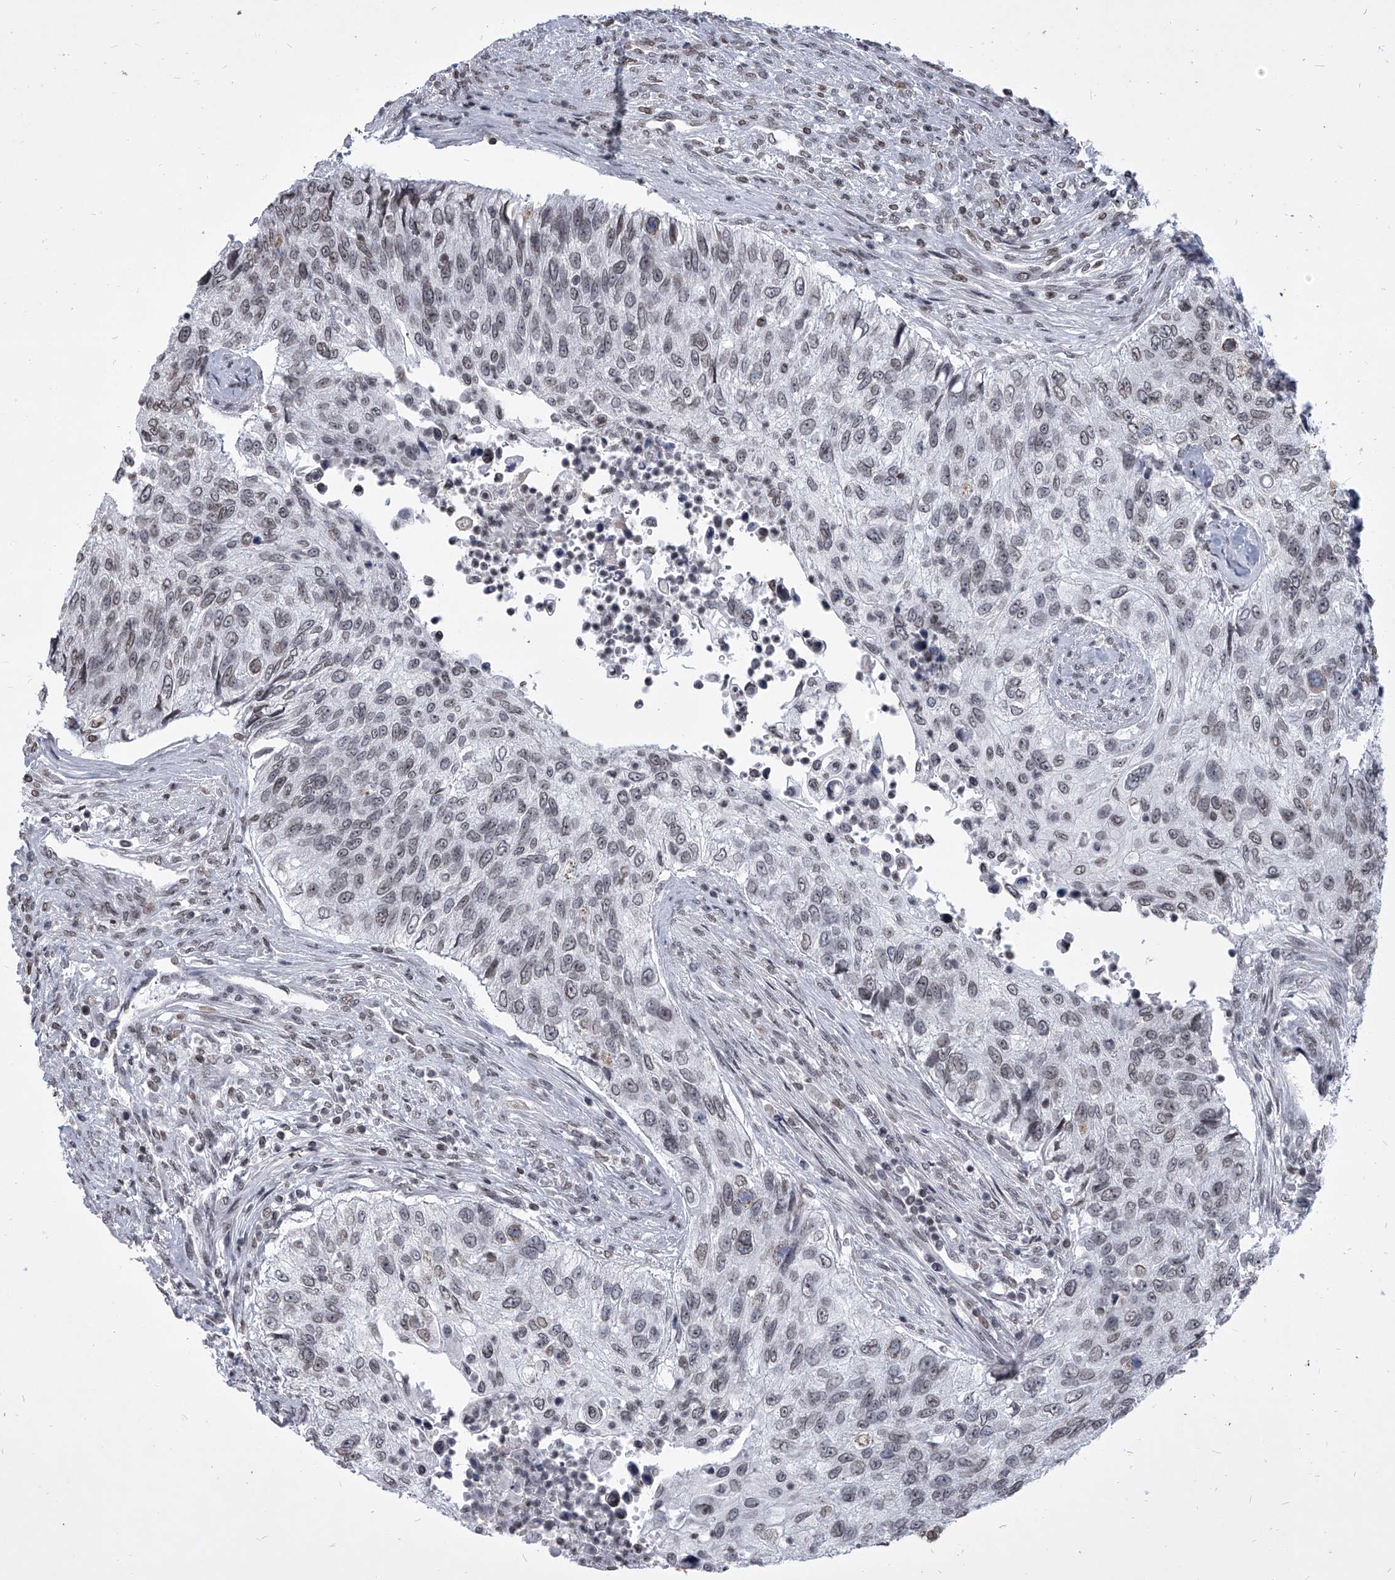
{"staining": {"intensity": "negative", "quantity": "none", "location": "none"}, "tissue": "urothelial cancer", "cell_type": "Tumor cells", "image_type": "cancer", "snomed": [{"axis": "morphology", "description": "Urothelial carcinoma, High grade"}, {"axis": "topography", "description": "Urinary bladder"}], "caption": "Histopathology image shows no protein positivity in tumor cells of urothelial cancer tissue.", "gene": "PPIL4", "patient": {"sex": "female", "age": 60}}